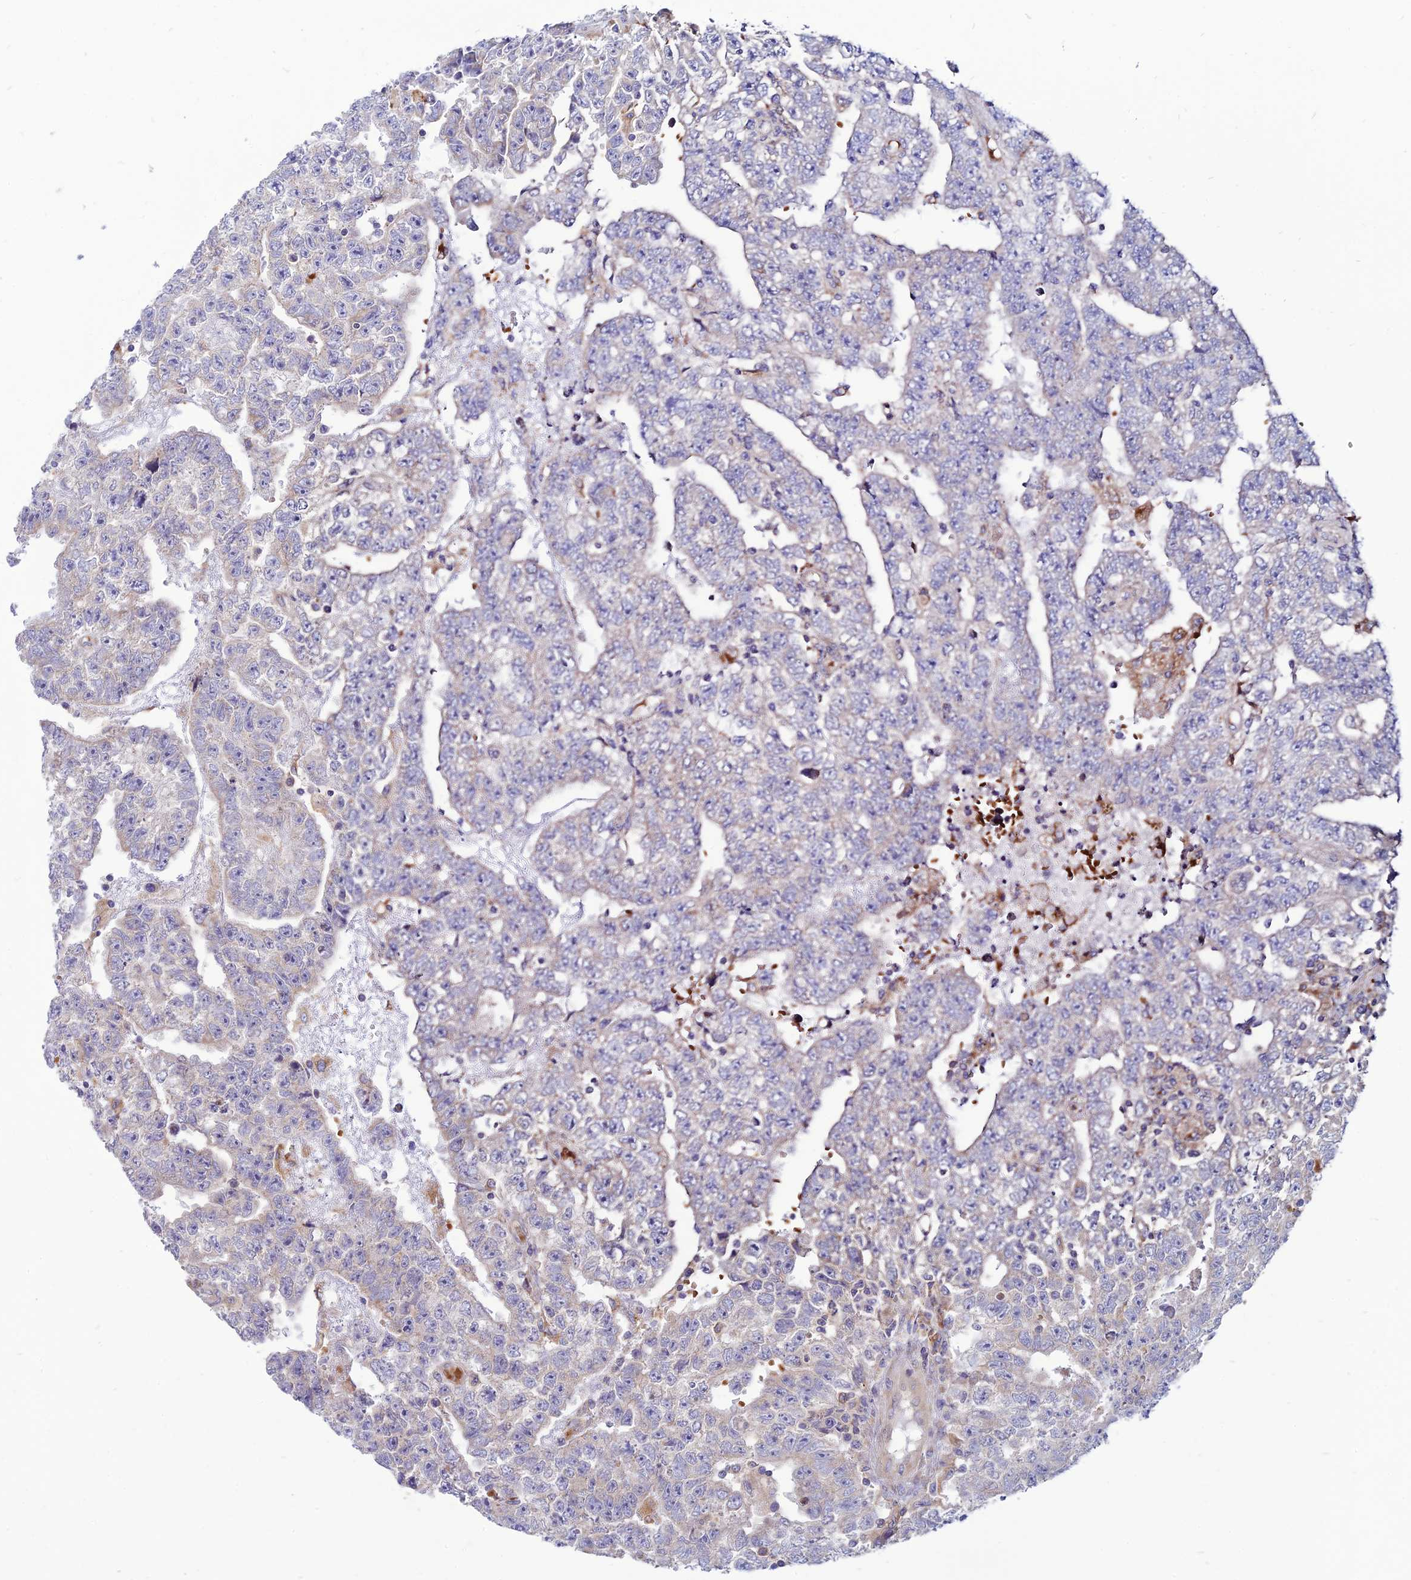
{"staining": {"intensity": "negative", "quantity": "none", "location": "none"}, "tissue": "testis cancer", "cell_type": "Tumor cells", "image_type": "cancer", "snomed": [{"axis": "morphology", "description": "Carcinoma, Embryonal, NOS"}, {"axis": "topography", "description": "Testis"}], "caption": "The photomicrograph exhibits no staining of tumor cells in testis embryonal carcinoma.", "gene": "PHKA2", "patient": {"sex": "male", "age": 25}}